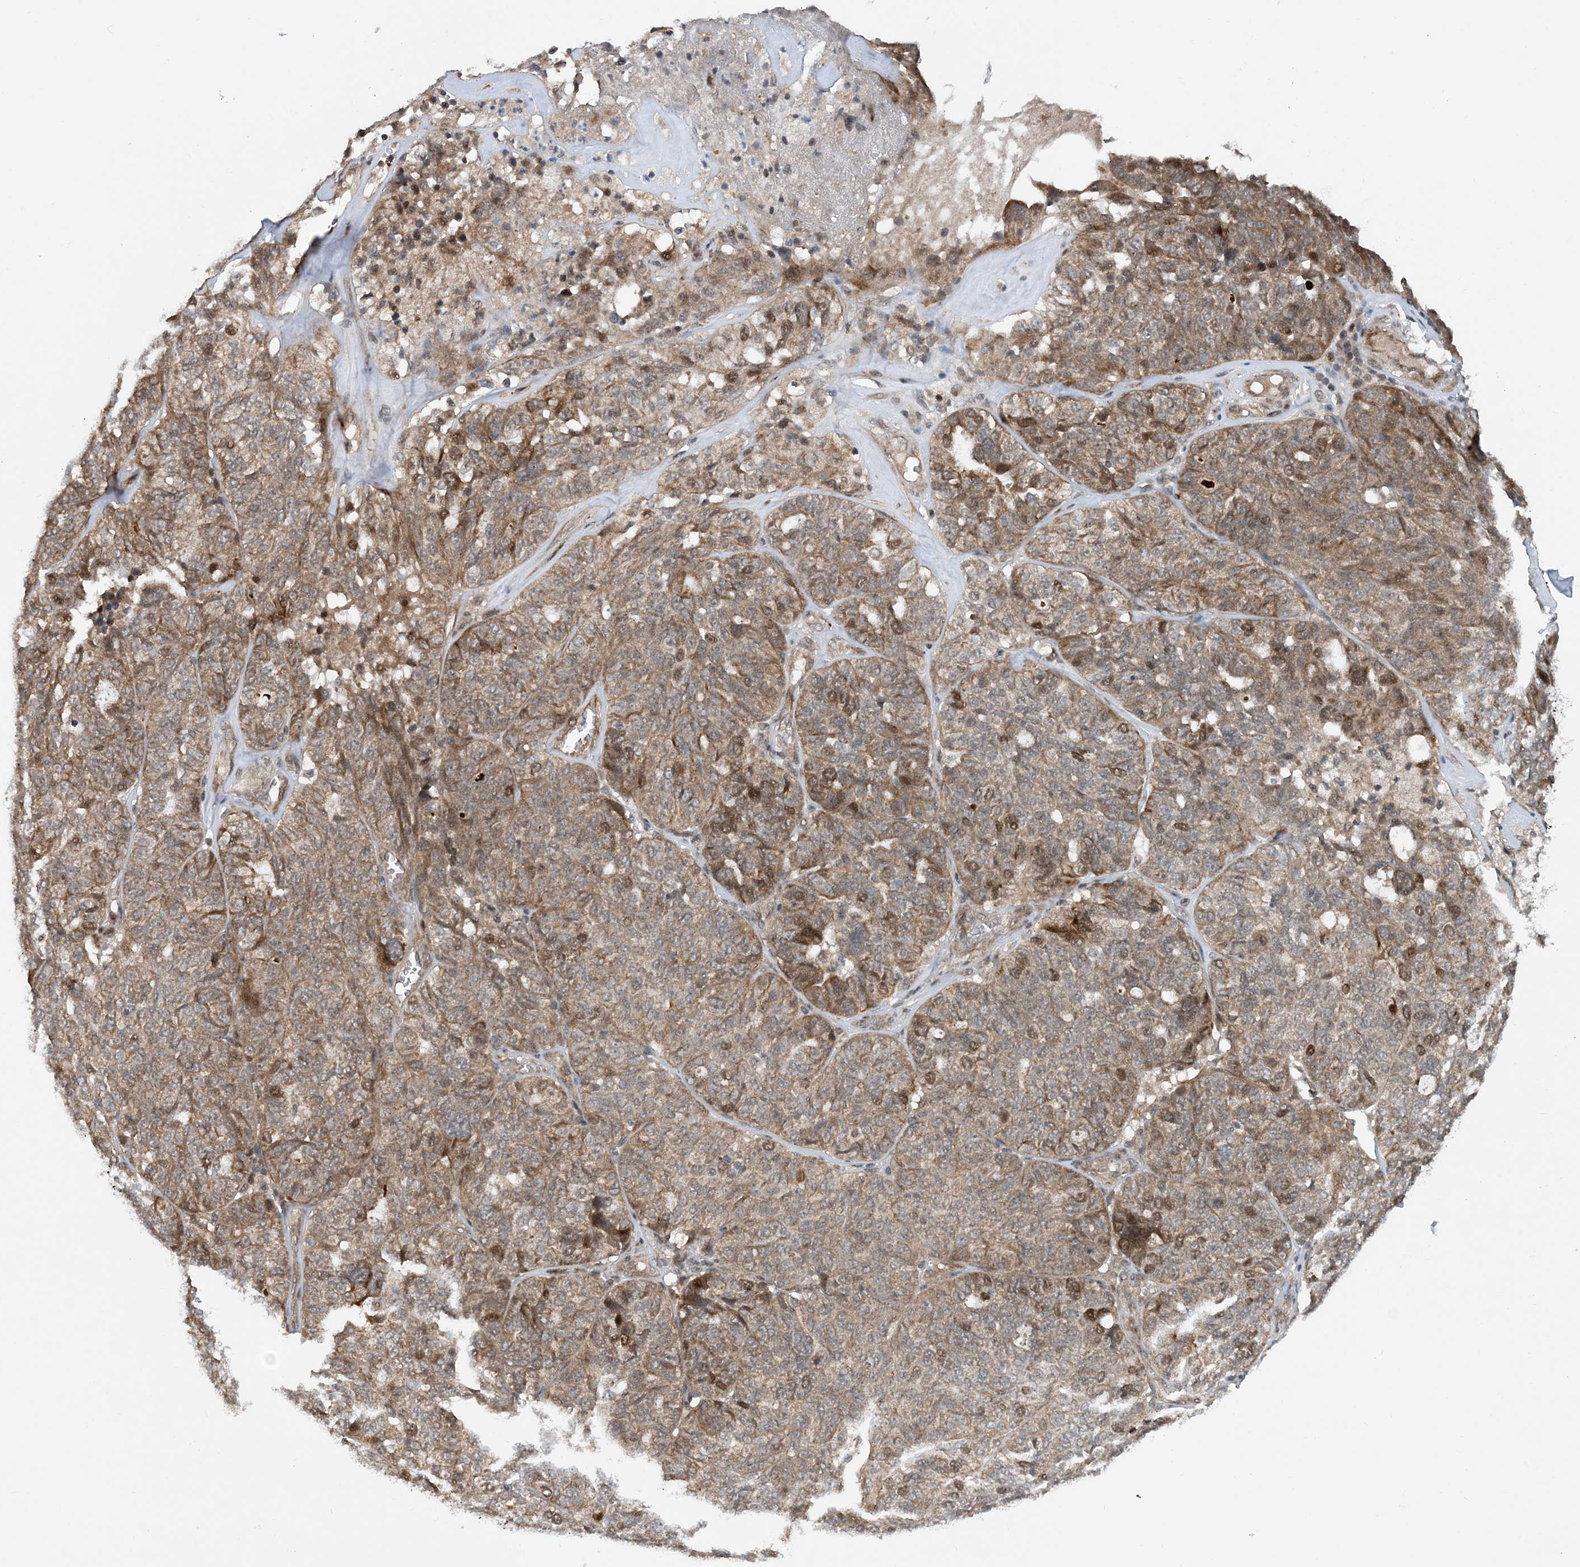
{"staining": {"intensity": "weak", "quantity": "25%-75%", "location": "cytoplasmic/membranous"}, "tissue": "ovarian cancer", "cell_type": "Tumor cells", "image_type": "cancer", "snomed": [{"axis": "morphology", "description": "Cystadenocarcinoma, serous, NOS"}, {"axis": "topography", "description": "Ovary"}], "caption": "Immunohistochemical staining of ovarian cancer shows low levels of weak cytoplasmic/membranous protein staining in about 25%-75% of tumor cells.", "gene": "HEMK1", "patient": {"sex": "female", "age": 59}}